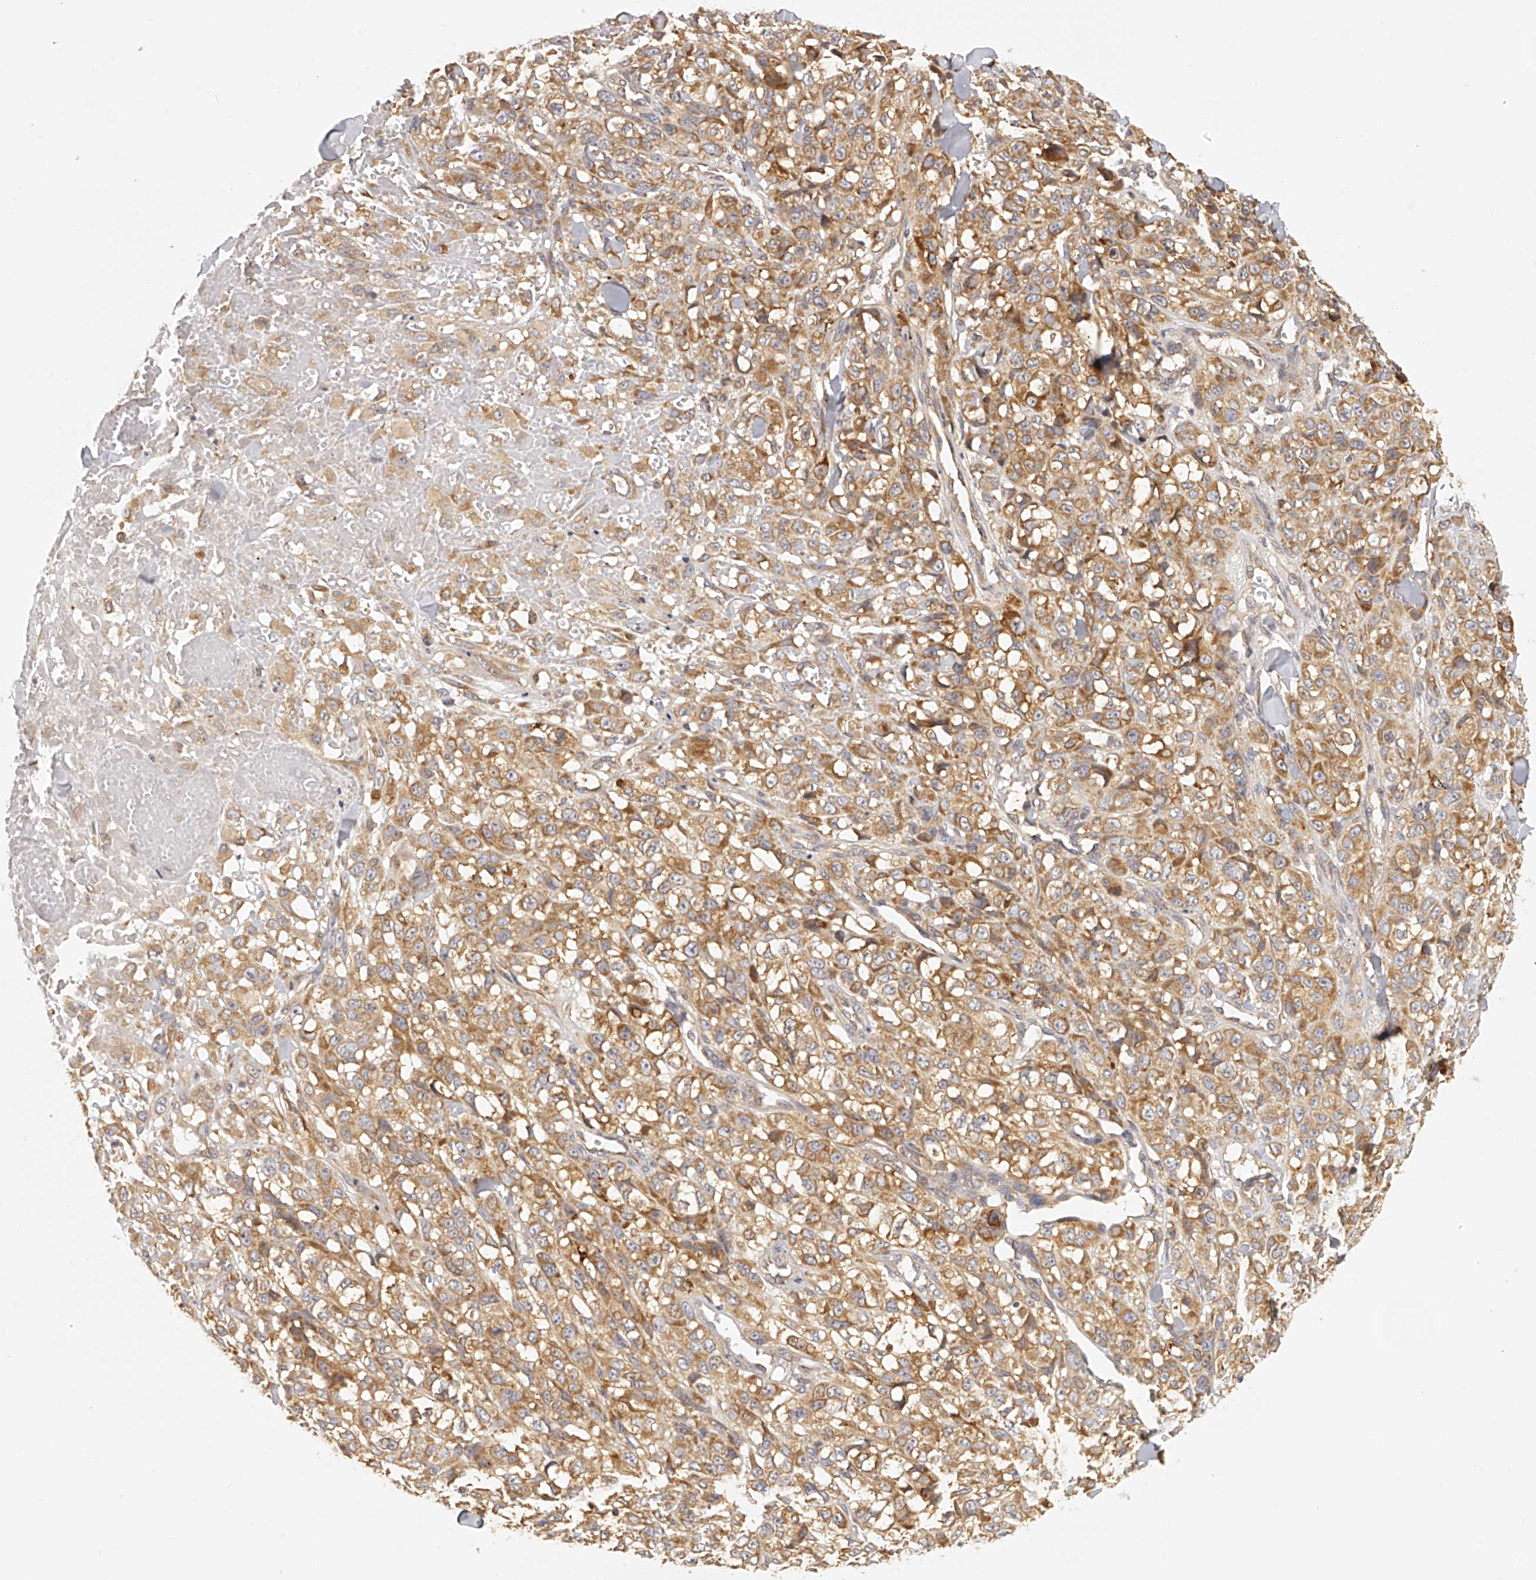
{"staining": {"intensity": "moderate", "quantity": ">75%", "location": "cytoplasmic/membranous"}, "tissue": "melanoma", "cell_type": "Tumor cells", "image_type": "cancer", "snomed": [{"axis": "morphology", "description": "Malignant melanoma, Metastatic site"}, {"axis": "topography", "description": "Skin"}], "caption": "A brown stain shows moderate cytoplasmic/membranous staining of a protein in melanoma tumor cells.", "gene": "EIF3I", "patient": {"sex": "female", "age": 72}}